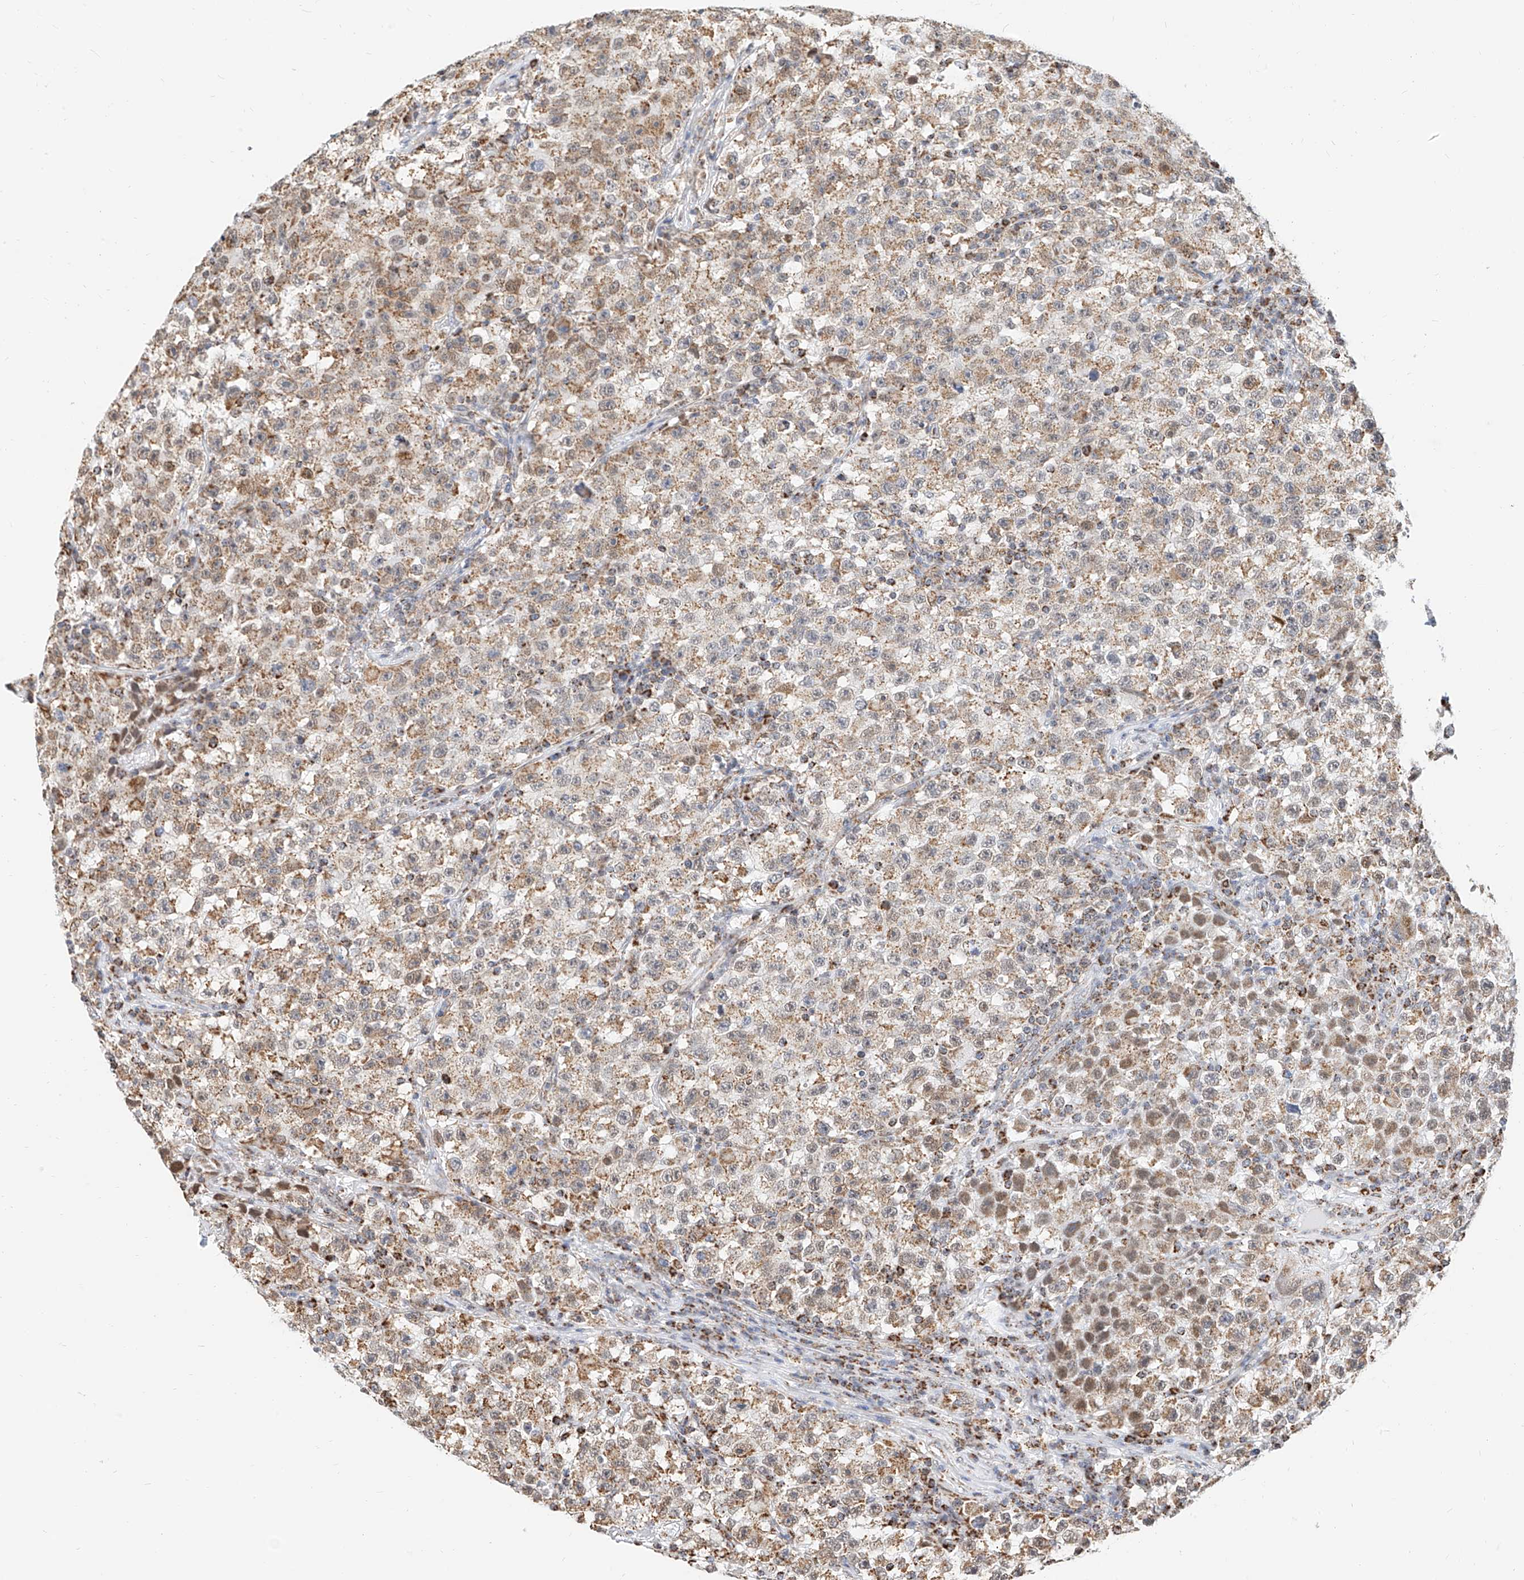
{"staining": {"intensity": "weak", "quantity": ">75%", "location": "cytoplasmic/membranous"}, "tissue": "testis cancer", "cell_type": "Tumor cells", "image_type": "cancer", "snomed": [{"axis": "morphology", "description": "Seminoma, NOS"}, {"axis": "topography", "description": "Testis"}], "caption": "Immunohistochemical staining of human testis cancer (seminoma) shows low levels of weak cytoplasmic/membranous protein expression in approximately >75% of tumor cells.", "gene": "NALCN", "patient": {"sex": "male", "age": 22}}